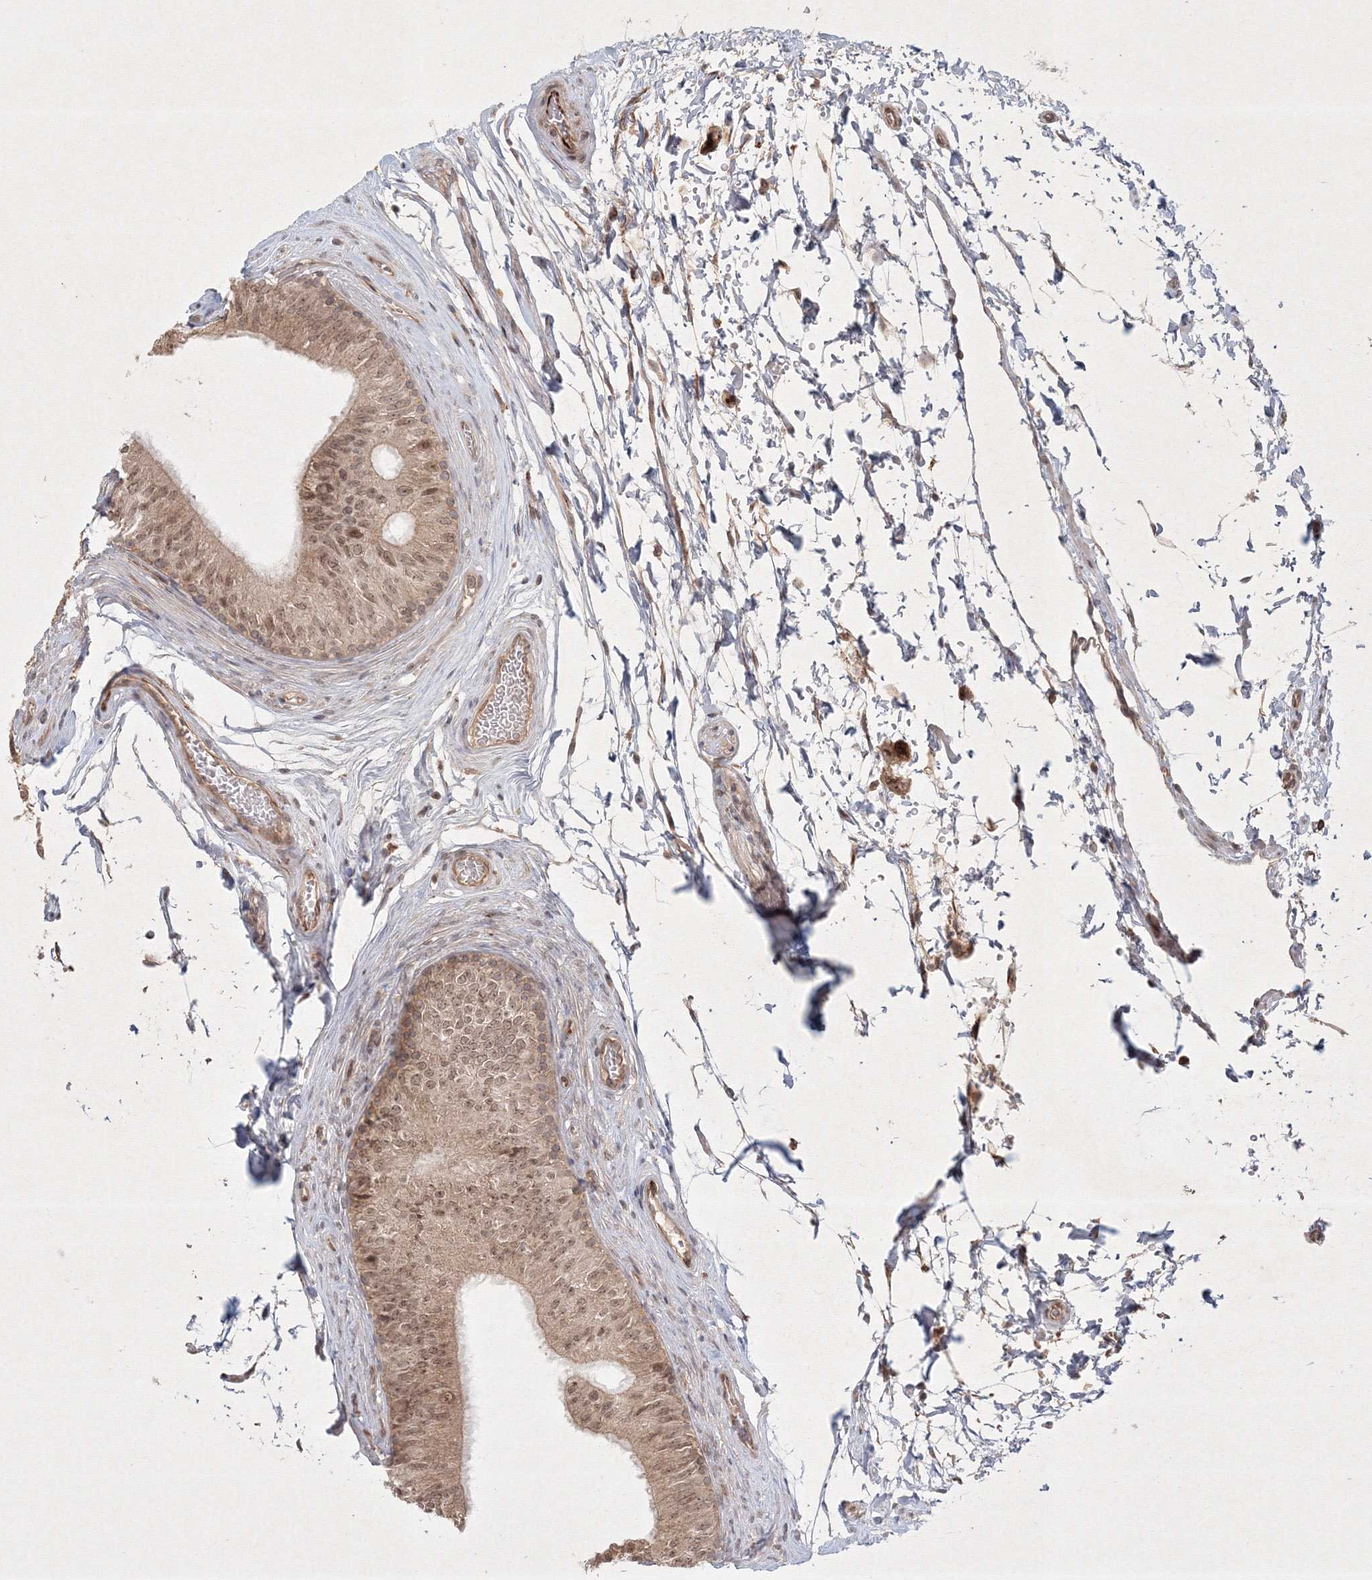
{"staining": {"intensity": "moderate", "quantity": ">75%", "location": "cytoplasmic/membranous,nuclear"}, "tissue": "epididymis", "cell_type": "Glandular cells", "image_type": "normal", "snomed": [{"axis": "morphology", "description": "Normal tissue, NOS"}, {"axis": "topography", "description": "Epididymis"}], "caption": "Glandular cells exhibit moderate cytoplasmic/membranous,nuclear staining in about >75% of cells in normal epididymis.", "gene": "KIF20A", "patient": {"sex": "male", "age": 36}}